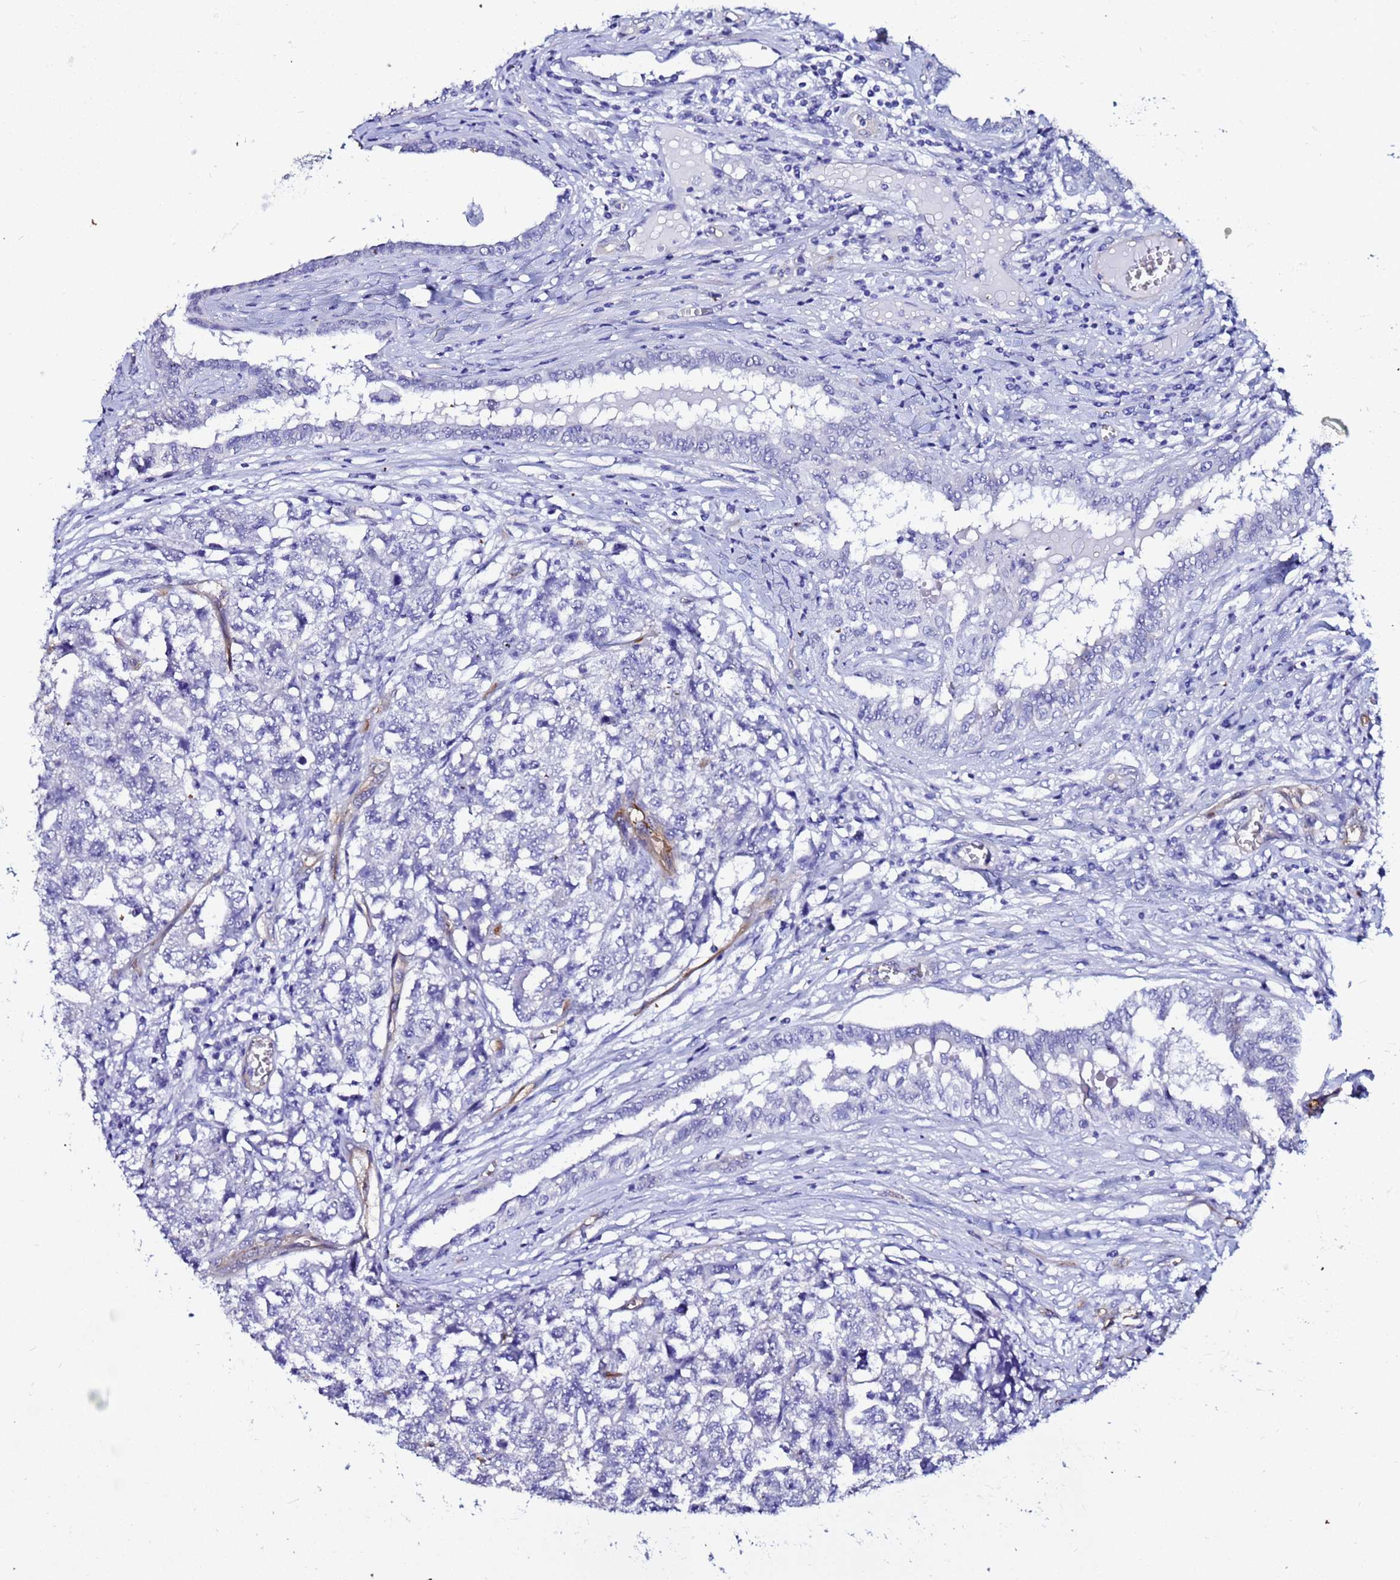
{"staining": {"intensity": "negative", "quantity": "none", "location": "none"}, "tissue": "testis cancer", "cell_type": "Tumor cells", "image_type": "cancer", "snomed": [{"axis": "morphology", "description": "Carcinoma, Embryonal, NOS"}, {"axis": "topography", "description": "Testis"}], "caption": "A micrograph of human embryonal carcinoma (testis) is negative for staining in tumor cells.", "gene": "DEFB104A", "patient": {"sex": "male", "age": 31}}